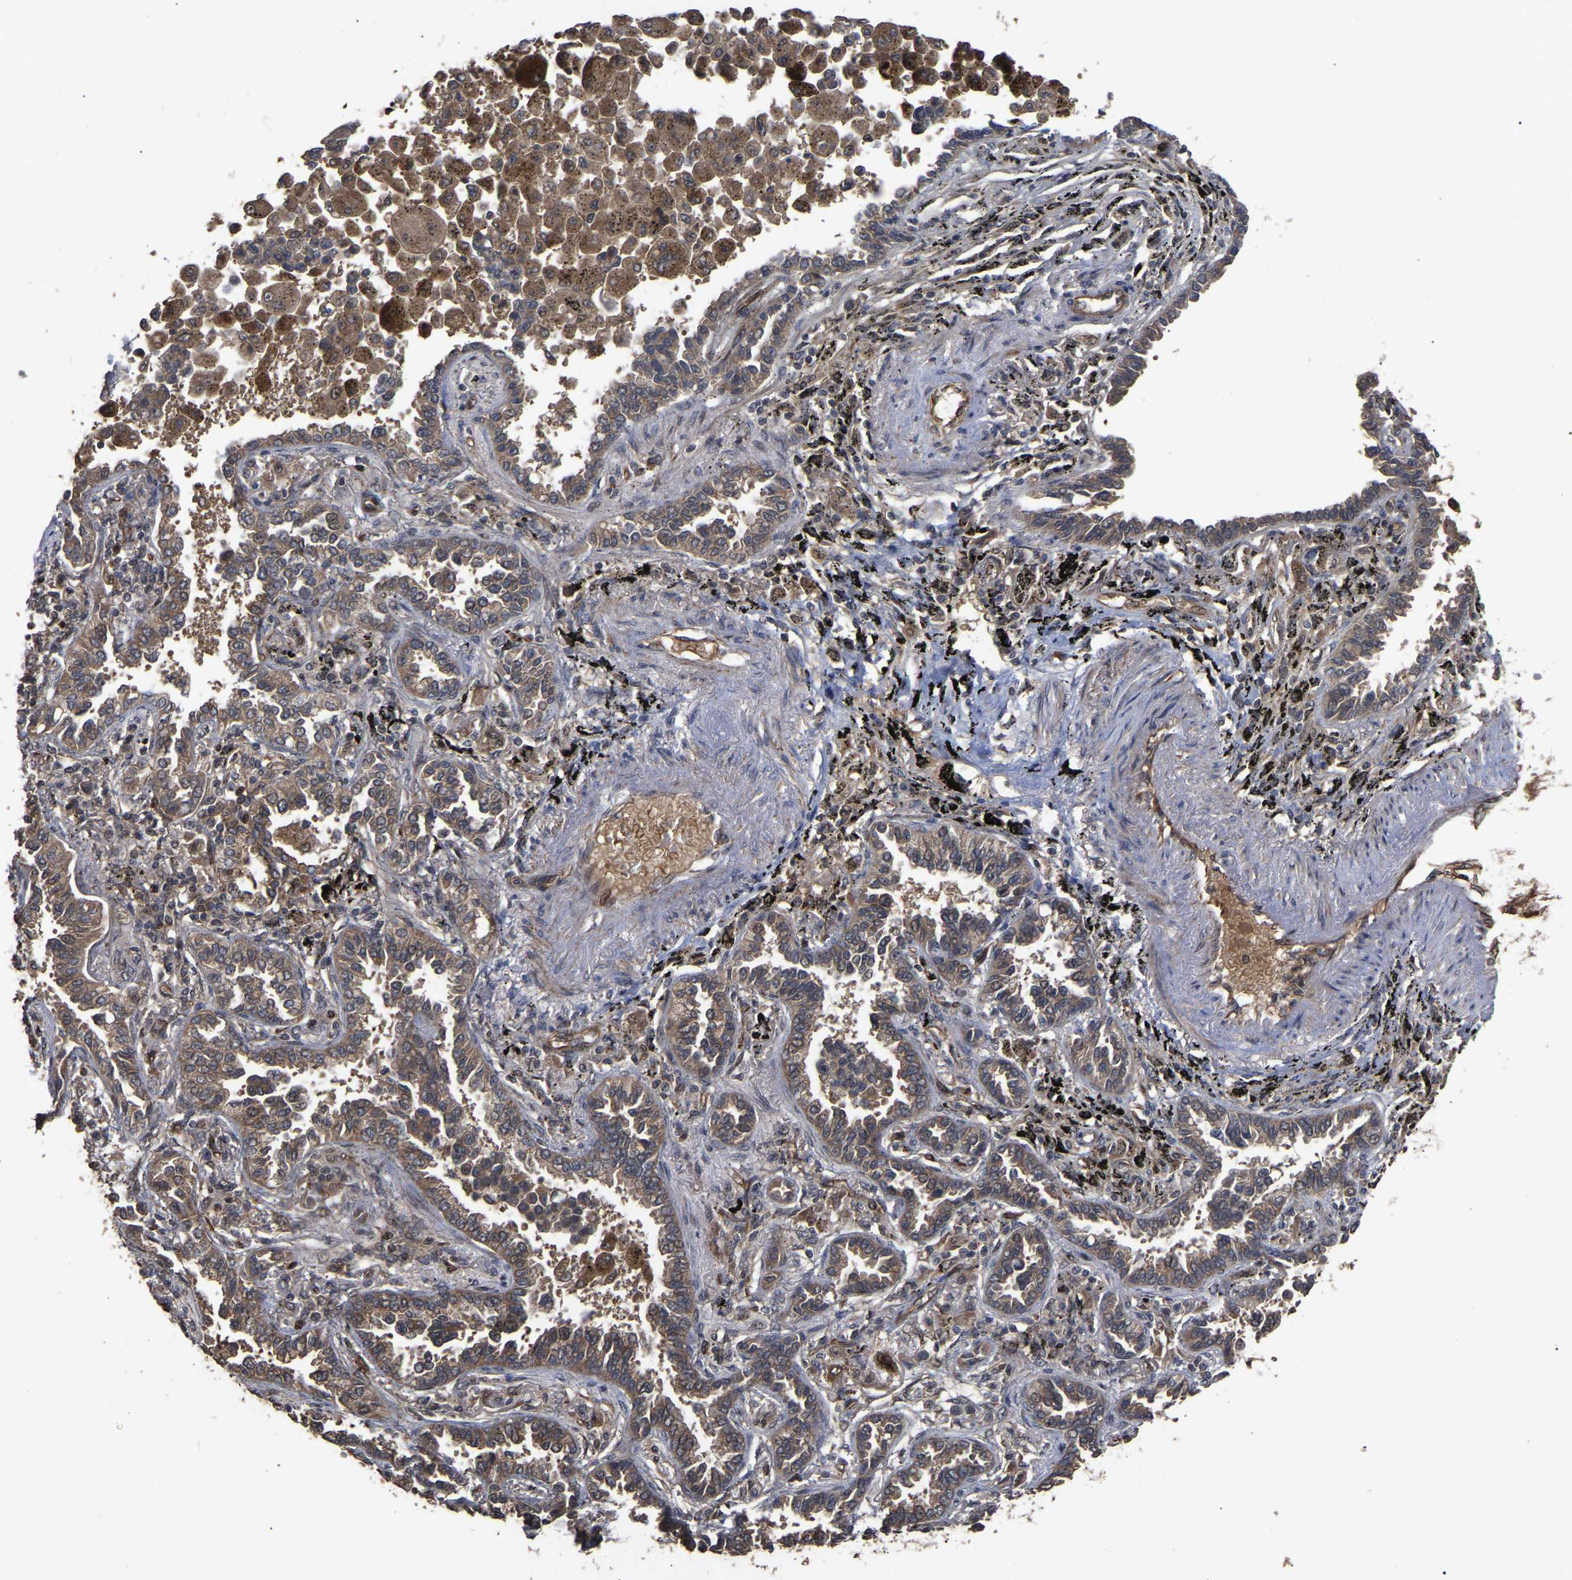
{"staining": {"intensity": "moderate", "quantity": ">75%", "location": "cytoplasmic/membranous"}, "tissue": "lung cancer", "cell_type": "Tumor cells", "image_type": "cancer", "snomed": [{"axis": "morphology", "description": "Normal tissue, NOS"}, {"axis": "morphology", "description": "Adenocarcinoma, NOS"}, {"axis": "topography", "description": "Lung"}], "caption": "A brown stain highlights moderate cytoplasmic/membranous positivity of a protein in lung adenocarcinoma tumor cells.", "gene": "FAM161B", "patient": {"sex": "male", "age": 59}}